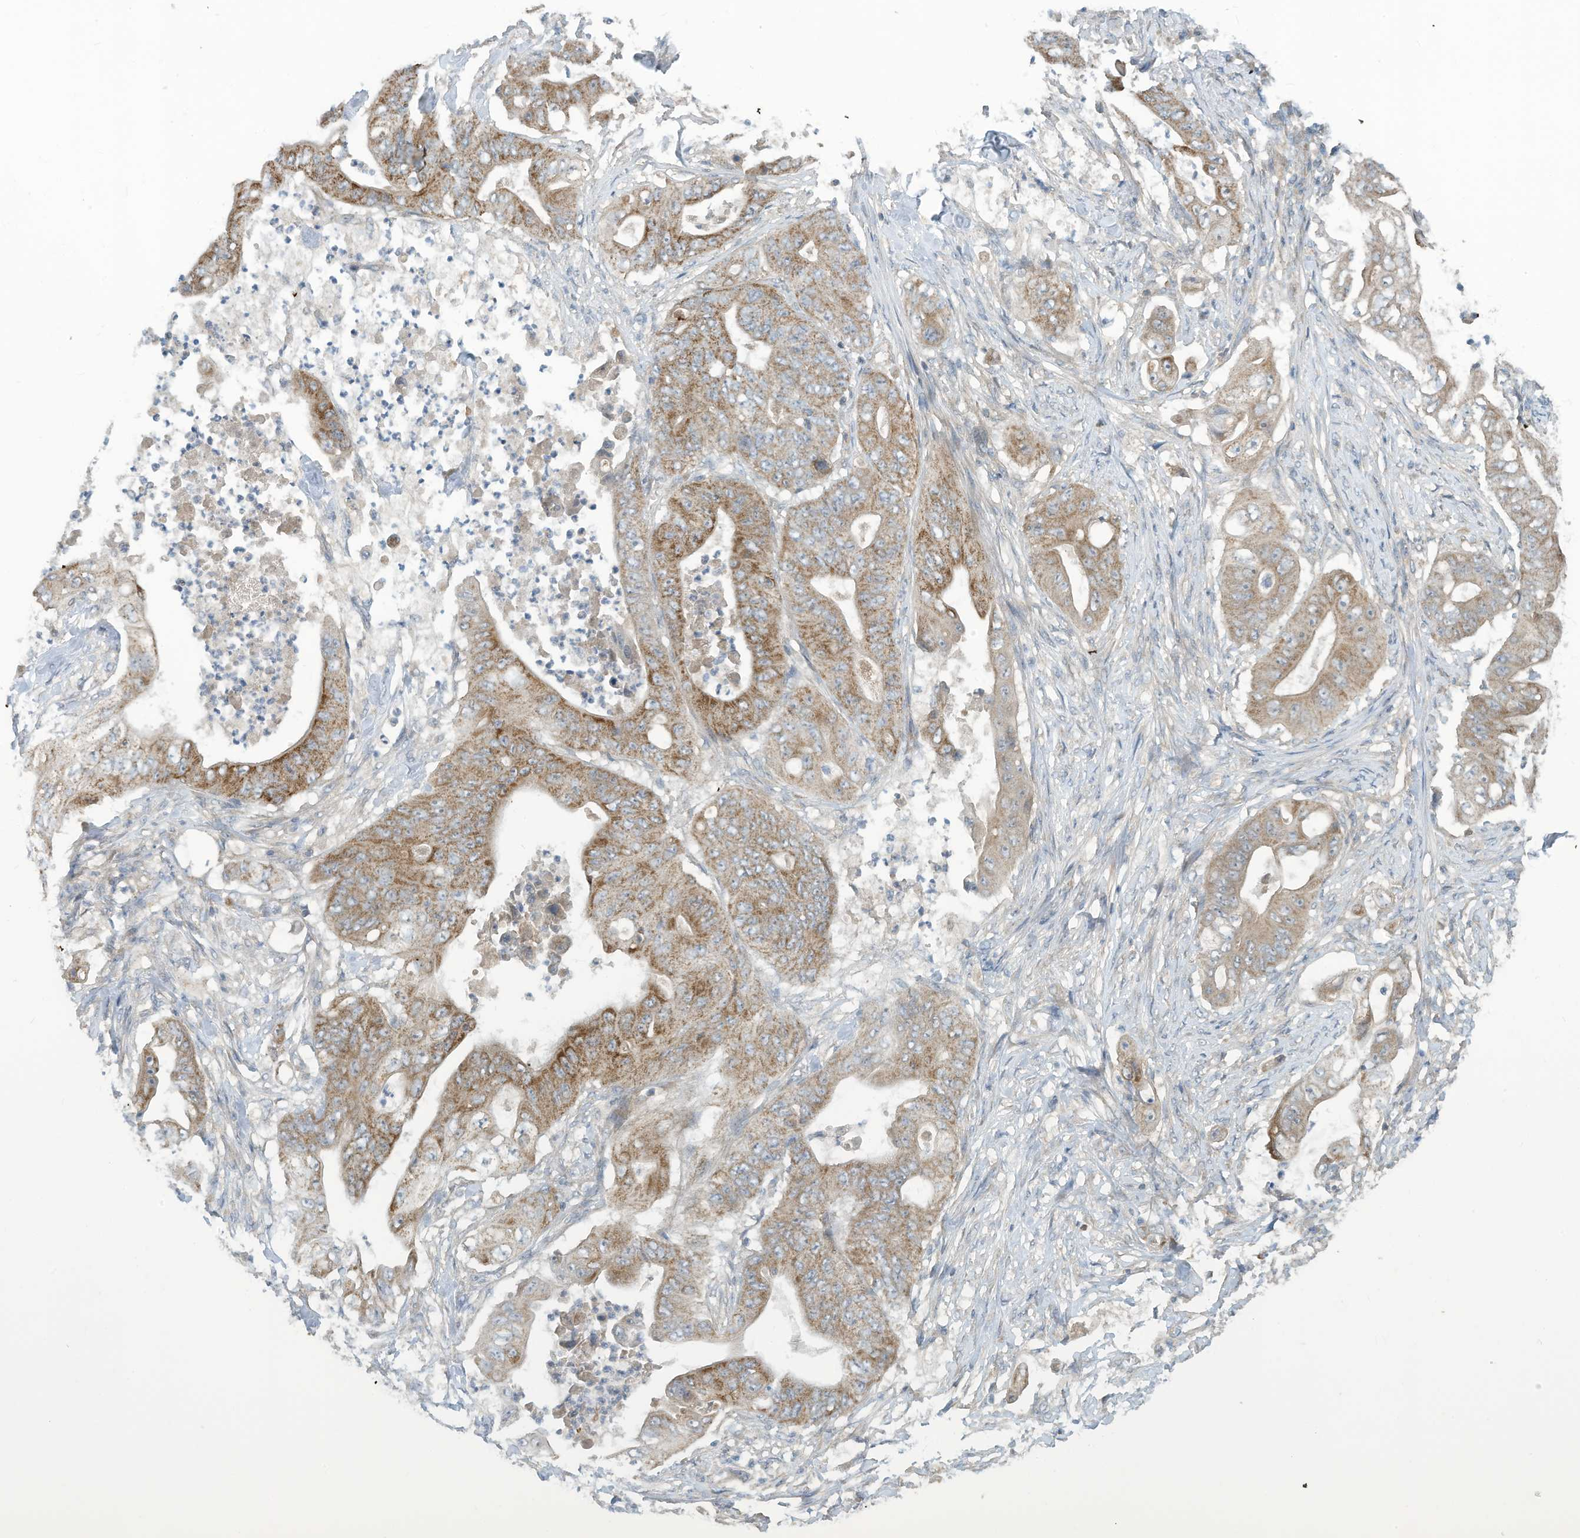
{"staining": {"intensity": "moderate", "quantity": ">75%", "location": "cytoplasmic/membranous"}, "tissue": "stomach cancer", "cell_type": "Tumor cells", "image_type": "cancer", "snomed": [{"axis": "morphology", "description": "Adenocarcinoma, NOS"}, {"axis": "topography", "description": "Stomach"}], "caption": "A micrograph of stomach cancer stained for a protein shows moderate cytoplasmic/membranous brown staining in tumor cells. The staining was performed using DAB (3,3'-diaminobenzidine) to visualize the protein expression in brown, while the nuclei were stained in blue with hematoxylin (Magnification: 20x).", "gene": "SCGB1D2", "patient": {"sex": "female", "age": 73}}